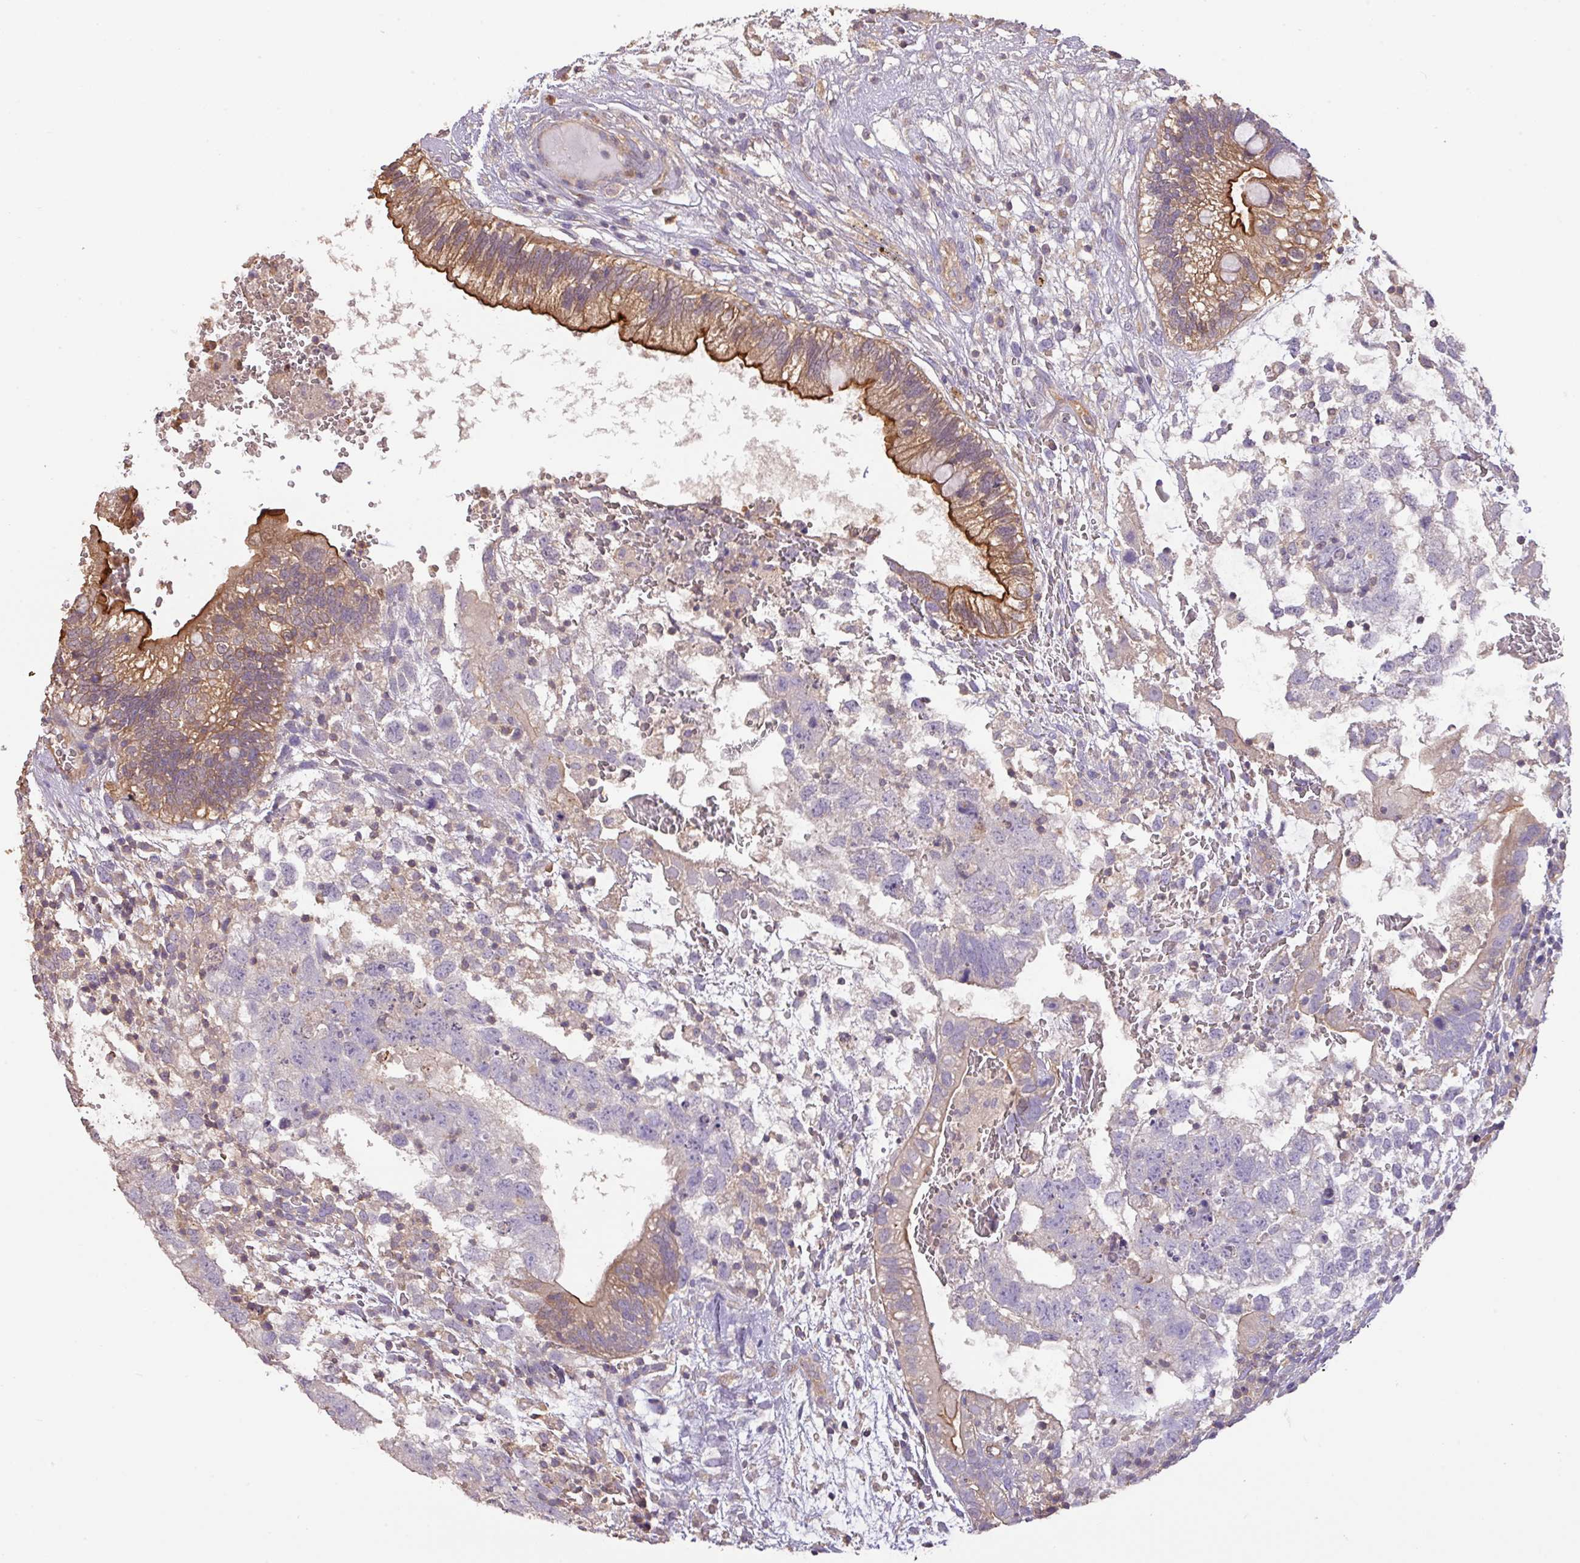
{"staining": {"intensity": "strong", "quantity": "<25%", "location": "cytoplasmic/membranous"}, "tissue": "testis cancer", "cell_type": "Tumor cells", "image_type": "cancer", "snomed": [{"axis": "morphology", "description": "Seminoma, NOS"}, {"axis": "morphology", "description": "Carcinoma, Embryonal, NOS"}, {"axis": "topography", "description": "Testis"}], "caption": "Testis seminoma stained with a protein marker reveals strong staining in tumor cells.", "gene": "CALML4", "patient": {"sex": "male", "age": 29}}